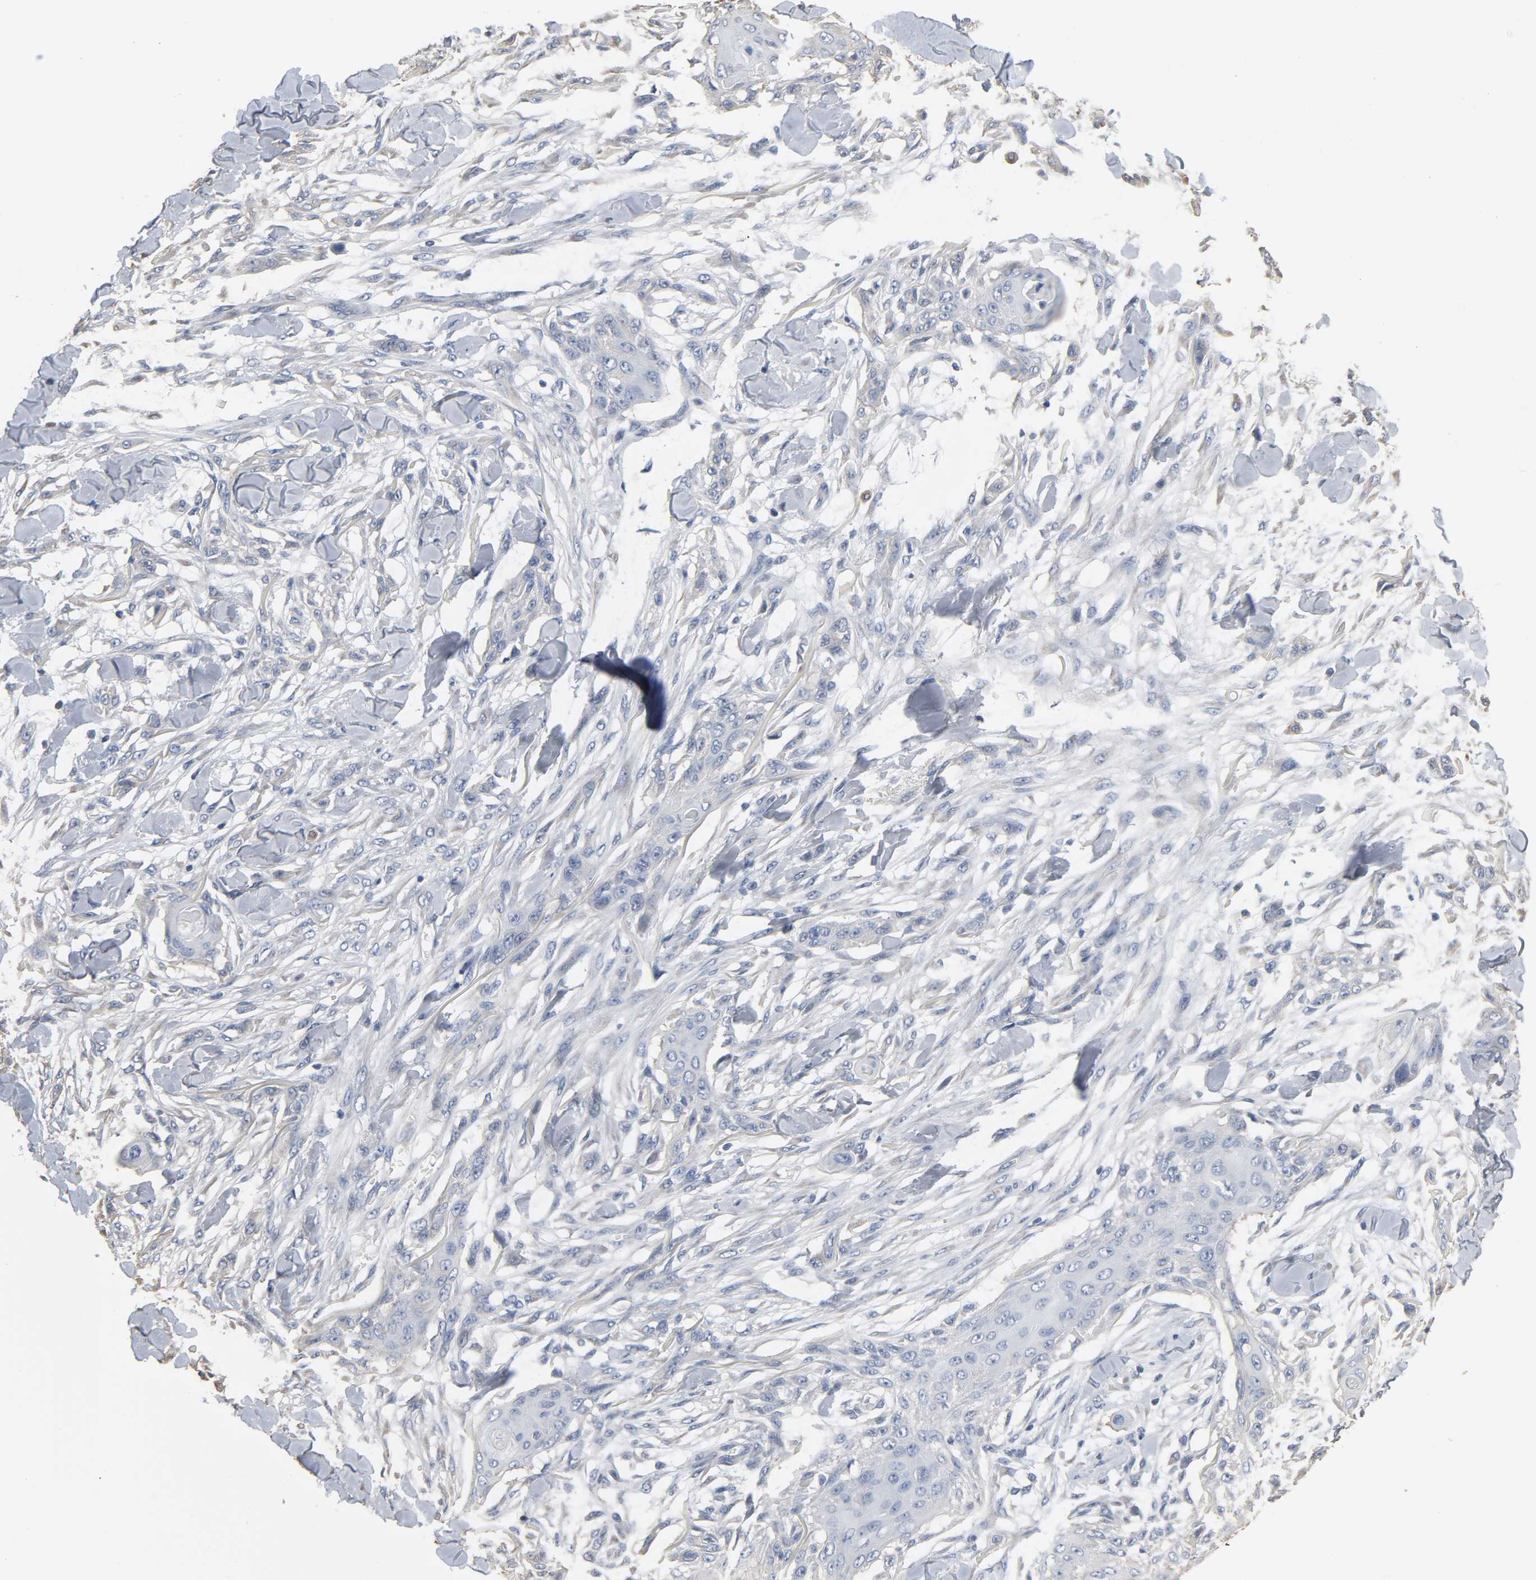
{"staining": {"intensity": "negative", "quantity": "none", "location": "none"}, "tissue": "skin cancer", "cell_type": "Tumor cells", "image_type": "cancer", "snomed": [{"axis": "morphology", "description": "Normal tissue, NOS"}, {"axis": "morphology", "description": "Squamous cell carcinoma, NOS"}, {"axis": "topography", "description": "Skin"}], "caption": "This is a histopathology image of IHC staining of skin cancer, which shows no positivity in tumor cells. Nuclei are stained in blue.", "gene": "SOX6", "patient": {"sex": "female", "age": 59}}